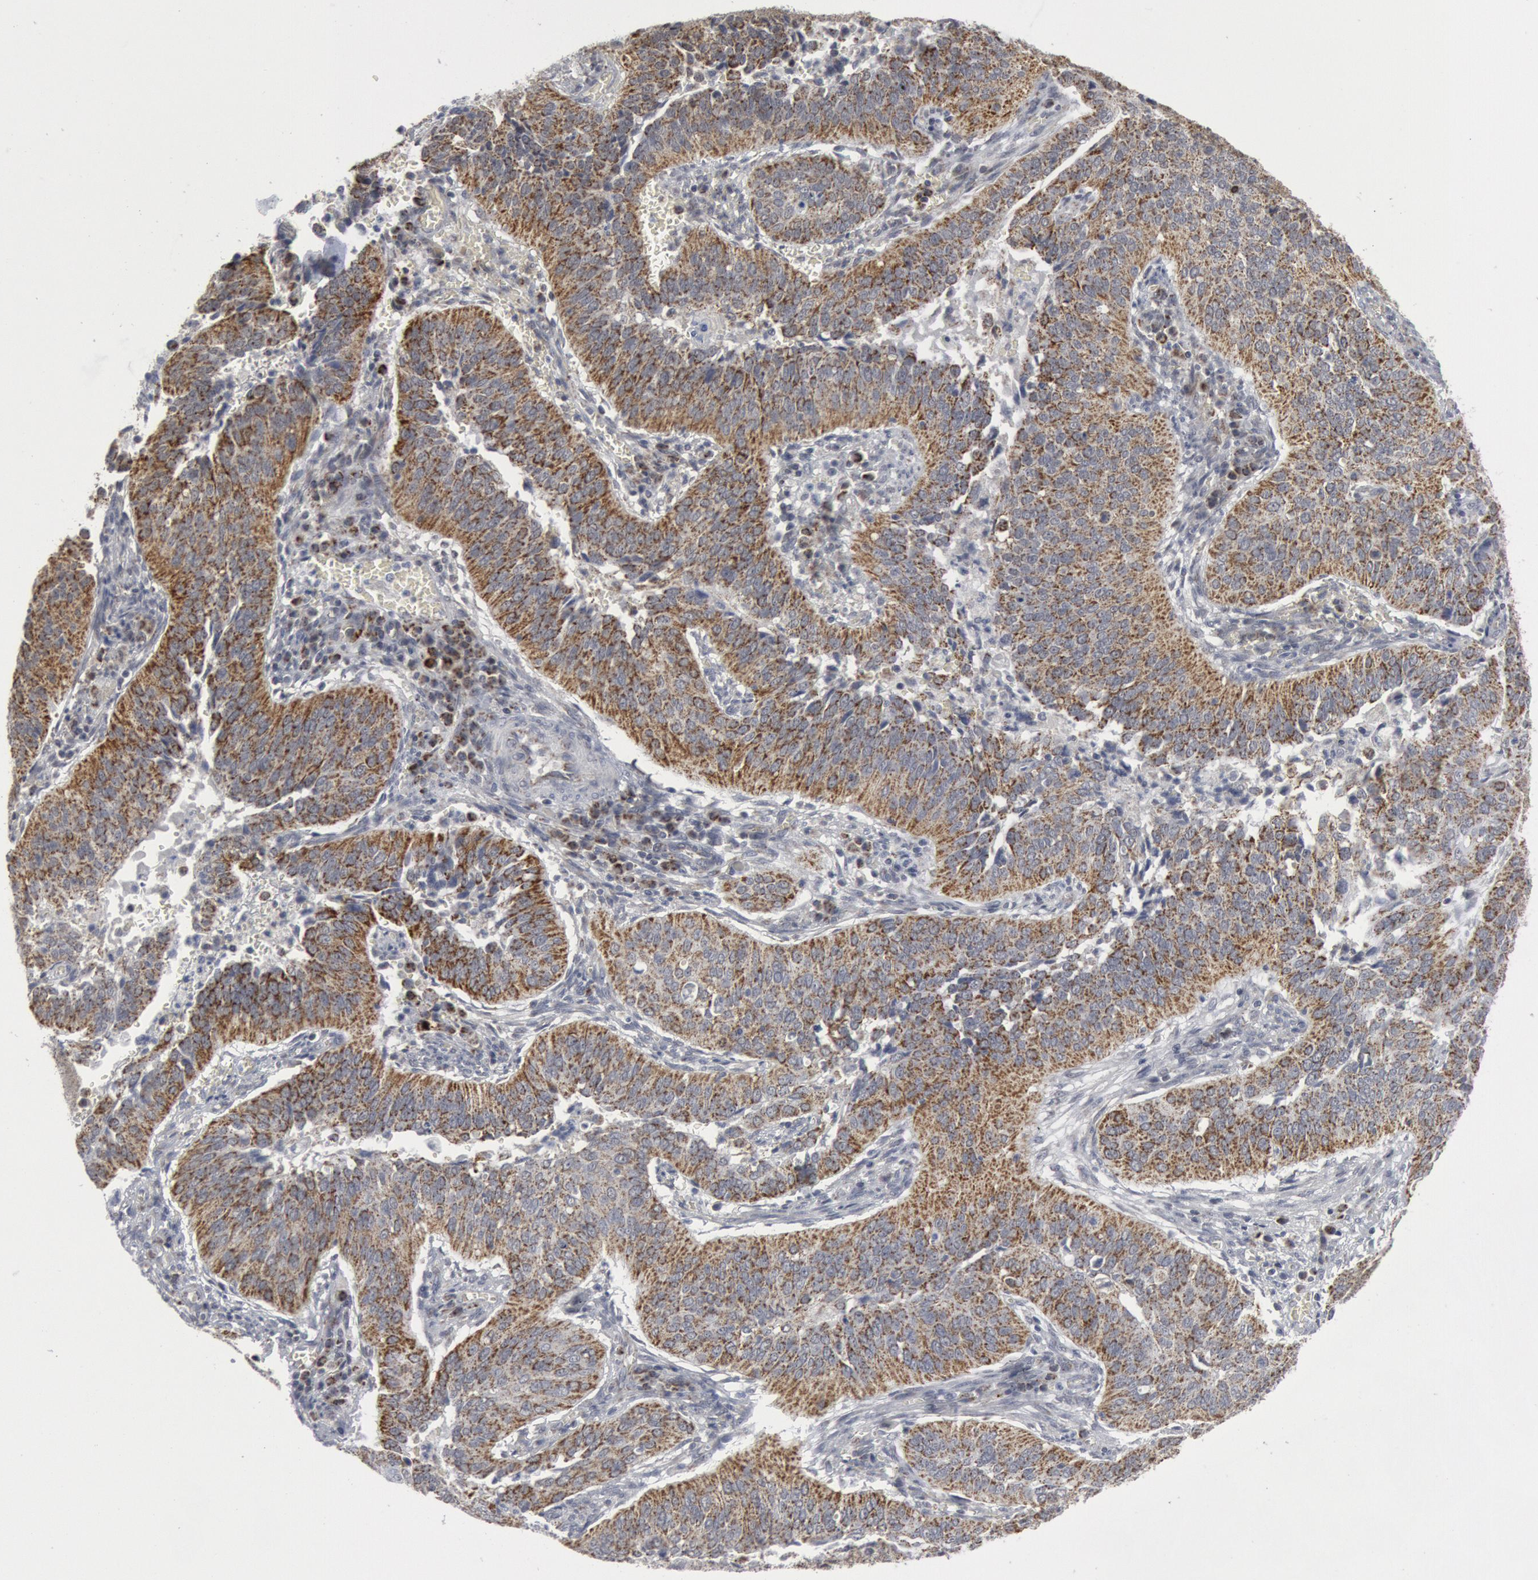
{"staining": {"intensity": "moderate", "quantity": "25%-75%", "location": "cytoplasmic/membranous"}, "tissue": "cervical cancer", "cell_type": "Tumor cells", "image_type": "cancer", "snomed": [{"axis": "morphology", "description": "Squamous cell carcinoma, NOS"}, {"axis": "topography", "description": "Cervix"}], "caption": "This photomicrograph demonstrates immunohistochemistry (IHC) staining of human squamous cell carcinoma (cervical), with medium moderate cytoplasmic/membranous staining in approximately 25%-75% of tumor cells.", "gene": "CASP9", "patient": {"sex": "female", "age": 39}}